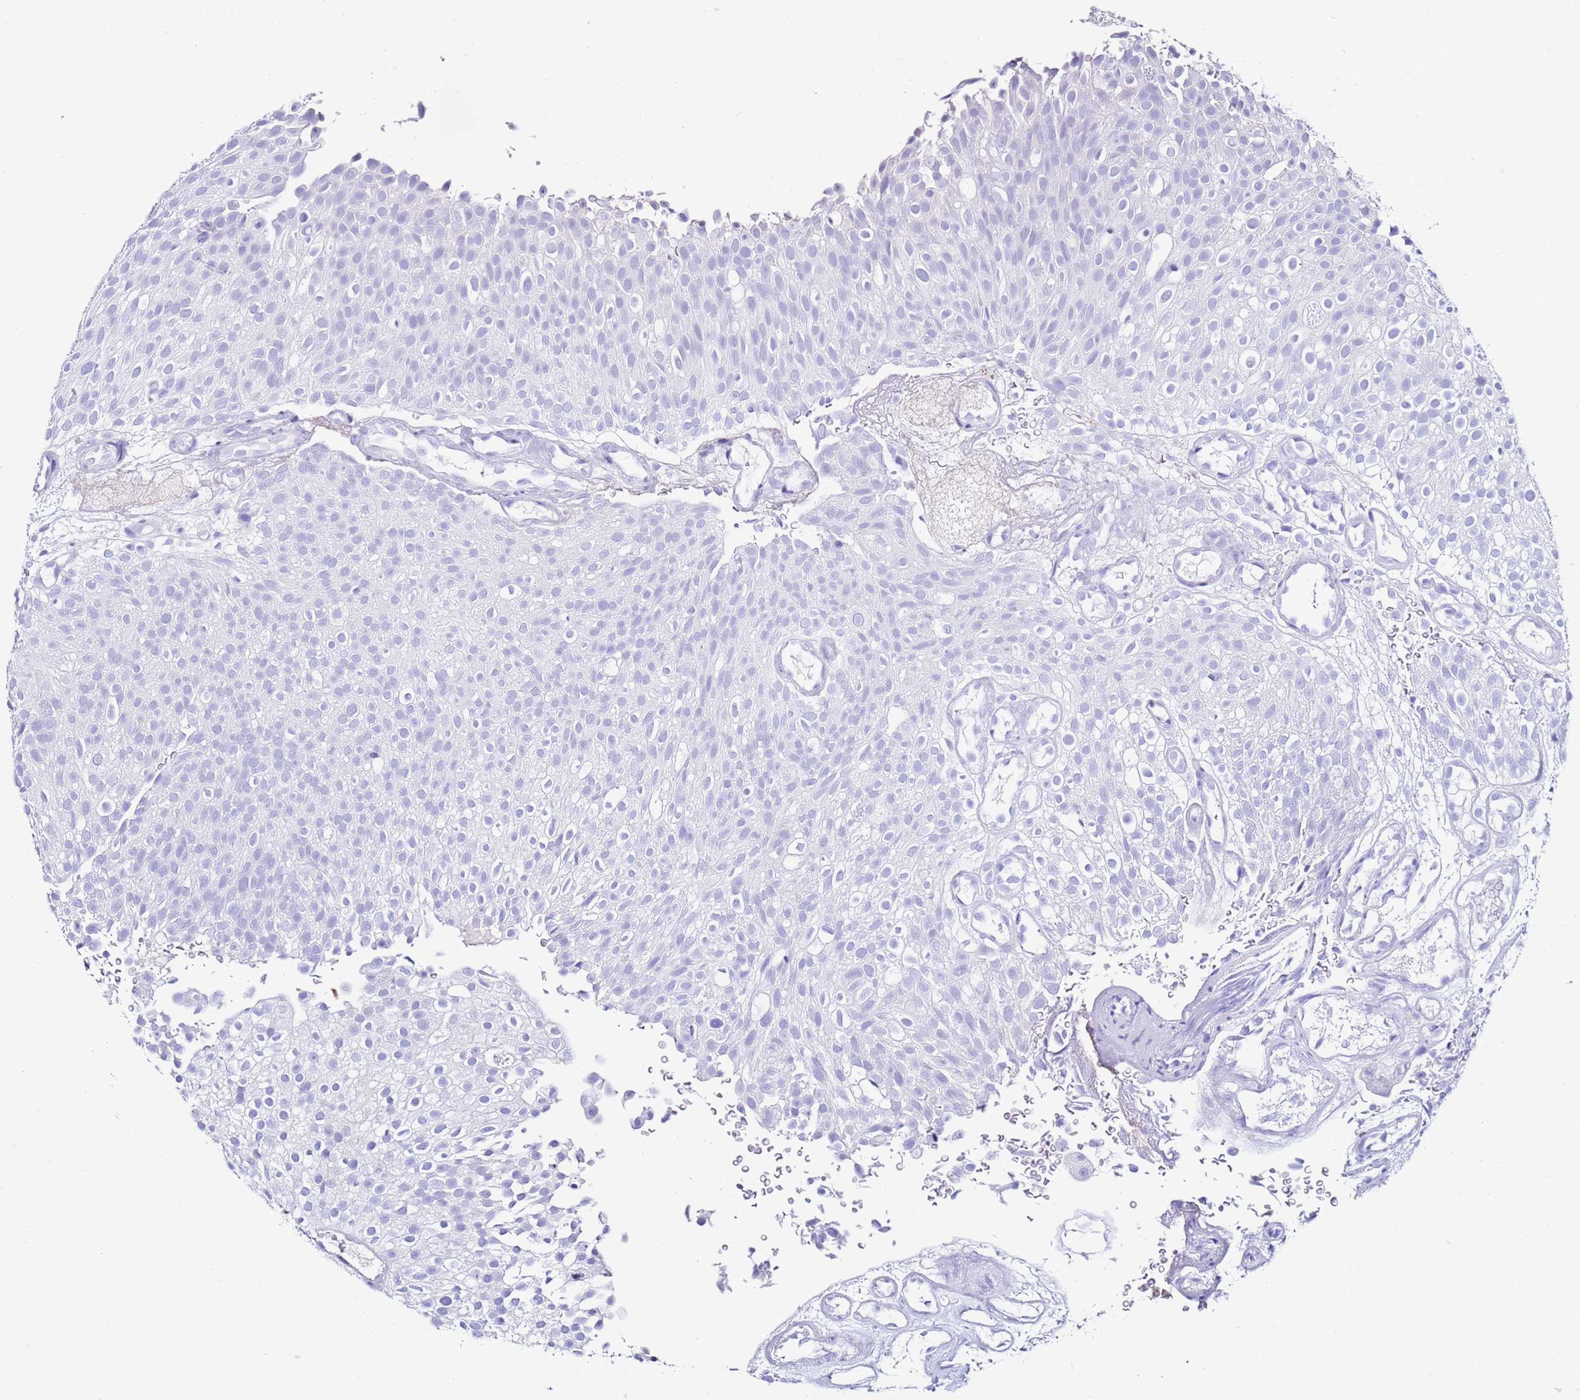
{"staining": {"intensity": "negative", "quantity": "none", "location": "none"}, "tissue": "urothelial cancer", "cell_type": "Tumor cells", "image_type": "cancer", "snomed": [{"axis": "morphology", "description": "Urothelial carcinoma, Low grade"}, {"axis": "topography", "description": "Urinary bladder"}], "caption": "IHC image of urothelial carcinoma (low-grade) stained for a protein (brown), which demonstrates no positivity in tumor cells.", "gene": "PTBP2", "patient": {"sex": "male", "age": 78}}